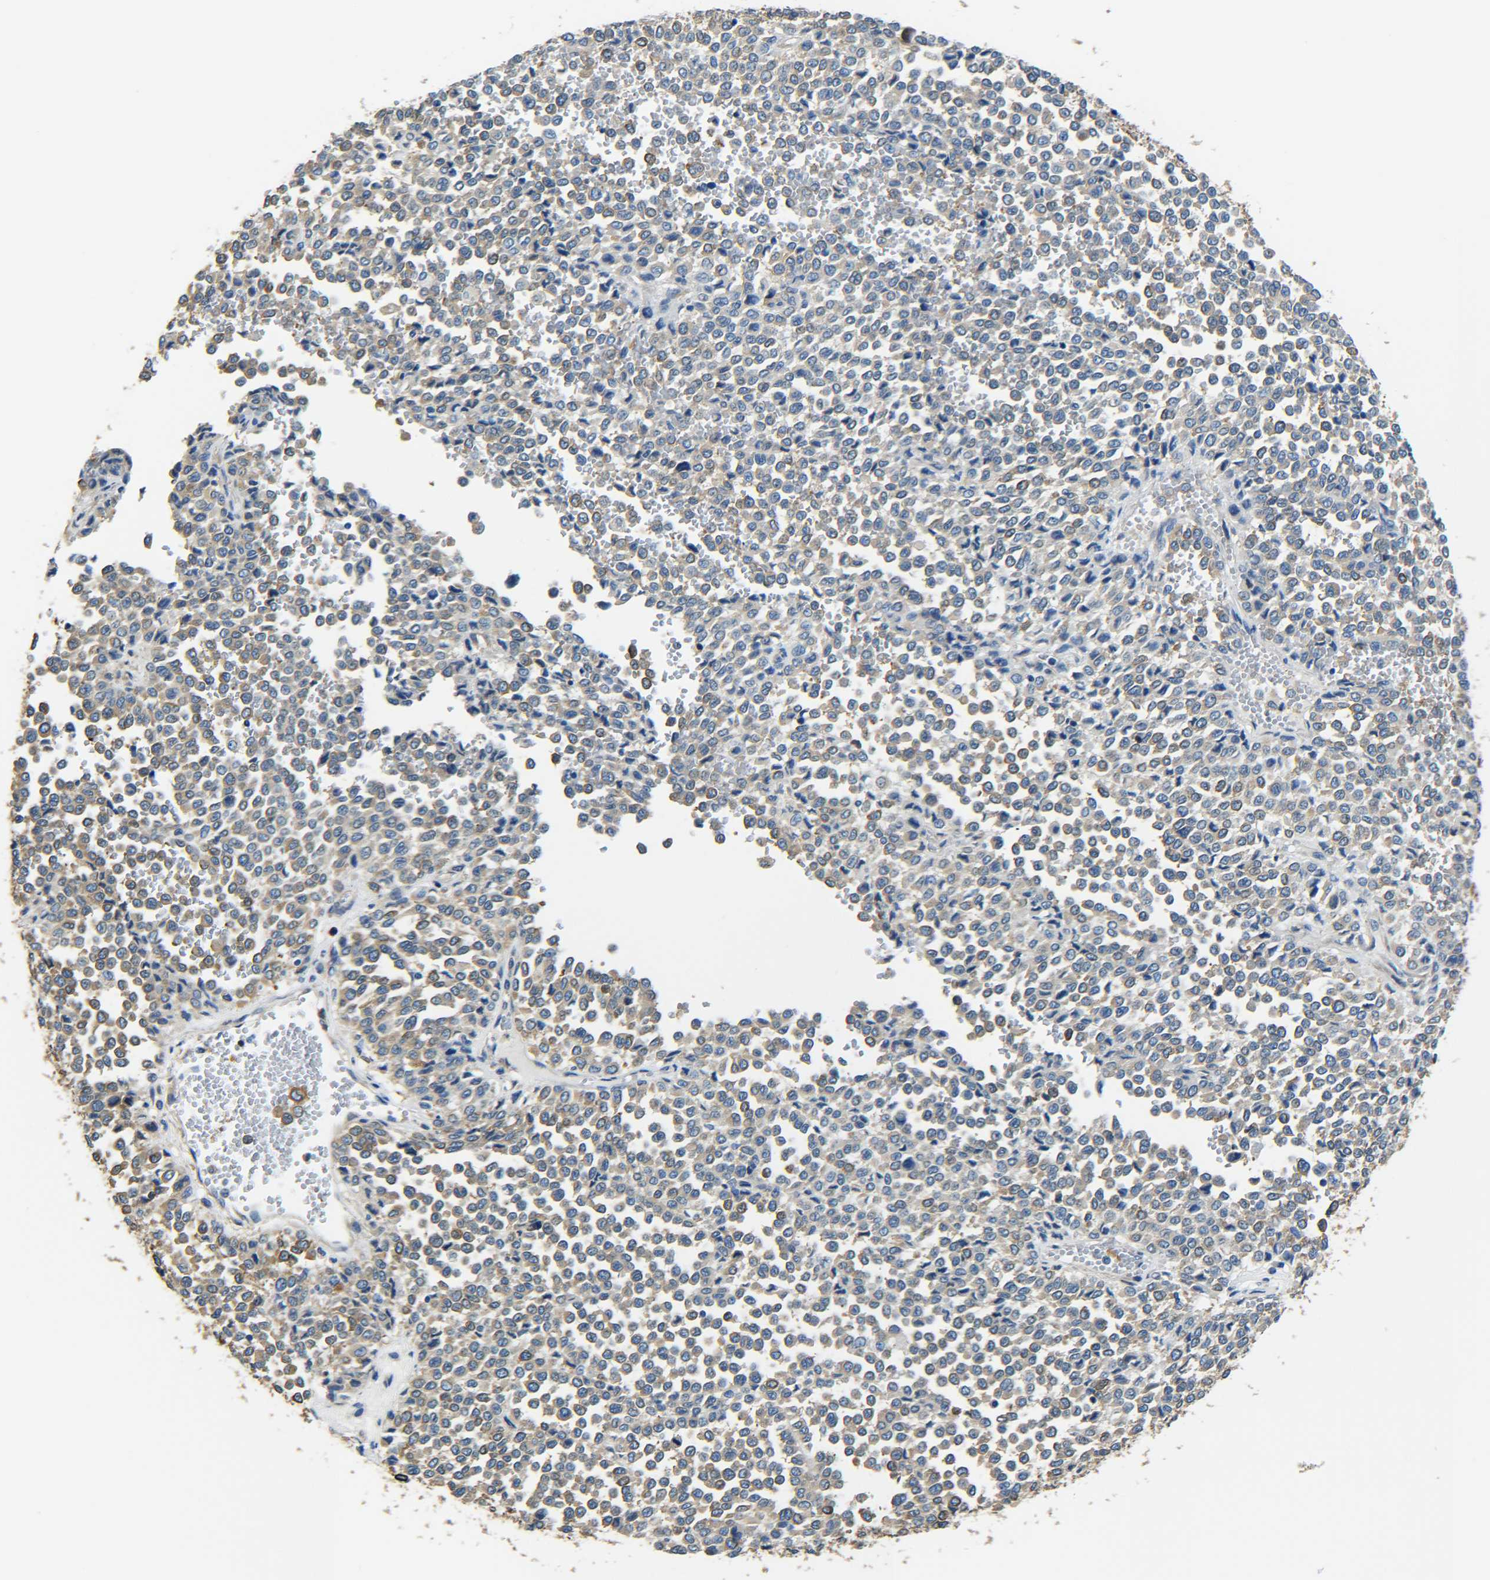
{"staining": {"intensity": "weak", "quantity": "25%-75%", "location": "cytoplasmic/membranous"}, "tissue": "melanoma", "cell_type": "Tumor cells", "image_type": "cancer", "snomed": [{"axis": "morphology", "description": "Malignant melanoma, Metastatic site"}, {"axis": "topography", "description": "Pancreas"}], "caption": "High-magnification brightfield microscopy of malignant melanoma (metastatic site) stained with DAB (3,3'-diaminobenzidine) (brown) and counterstained with hematoxylin (blue). tumor cells exhibit weak cytoplasmic/membranous staining is present in about25%-75% of cells.", "gene": "TUBB", "patient": {"sex": "female", "age": 30}}